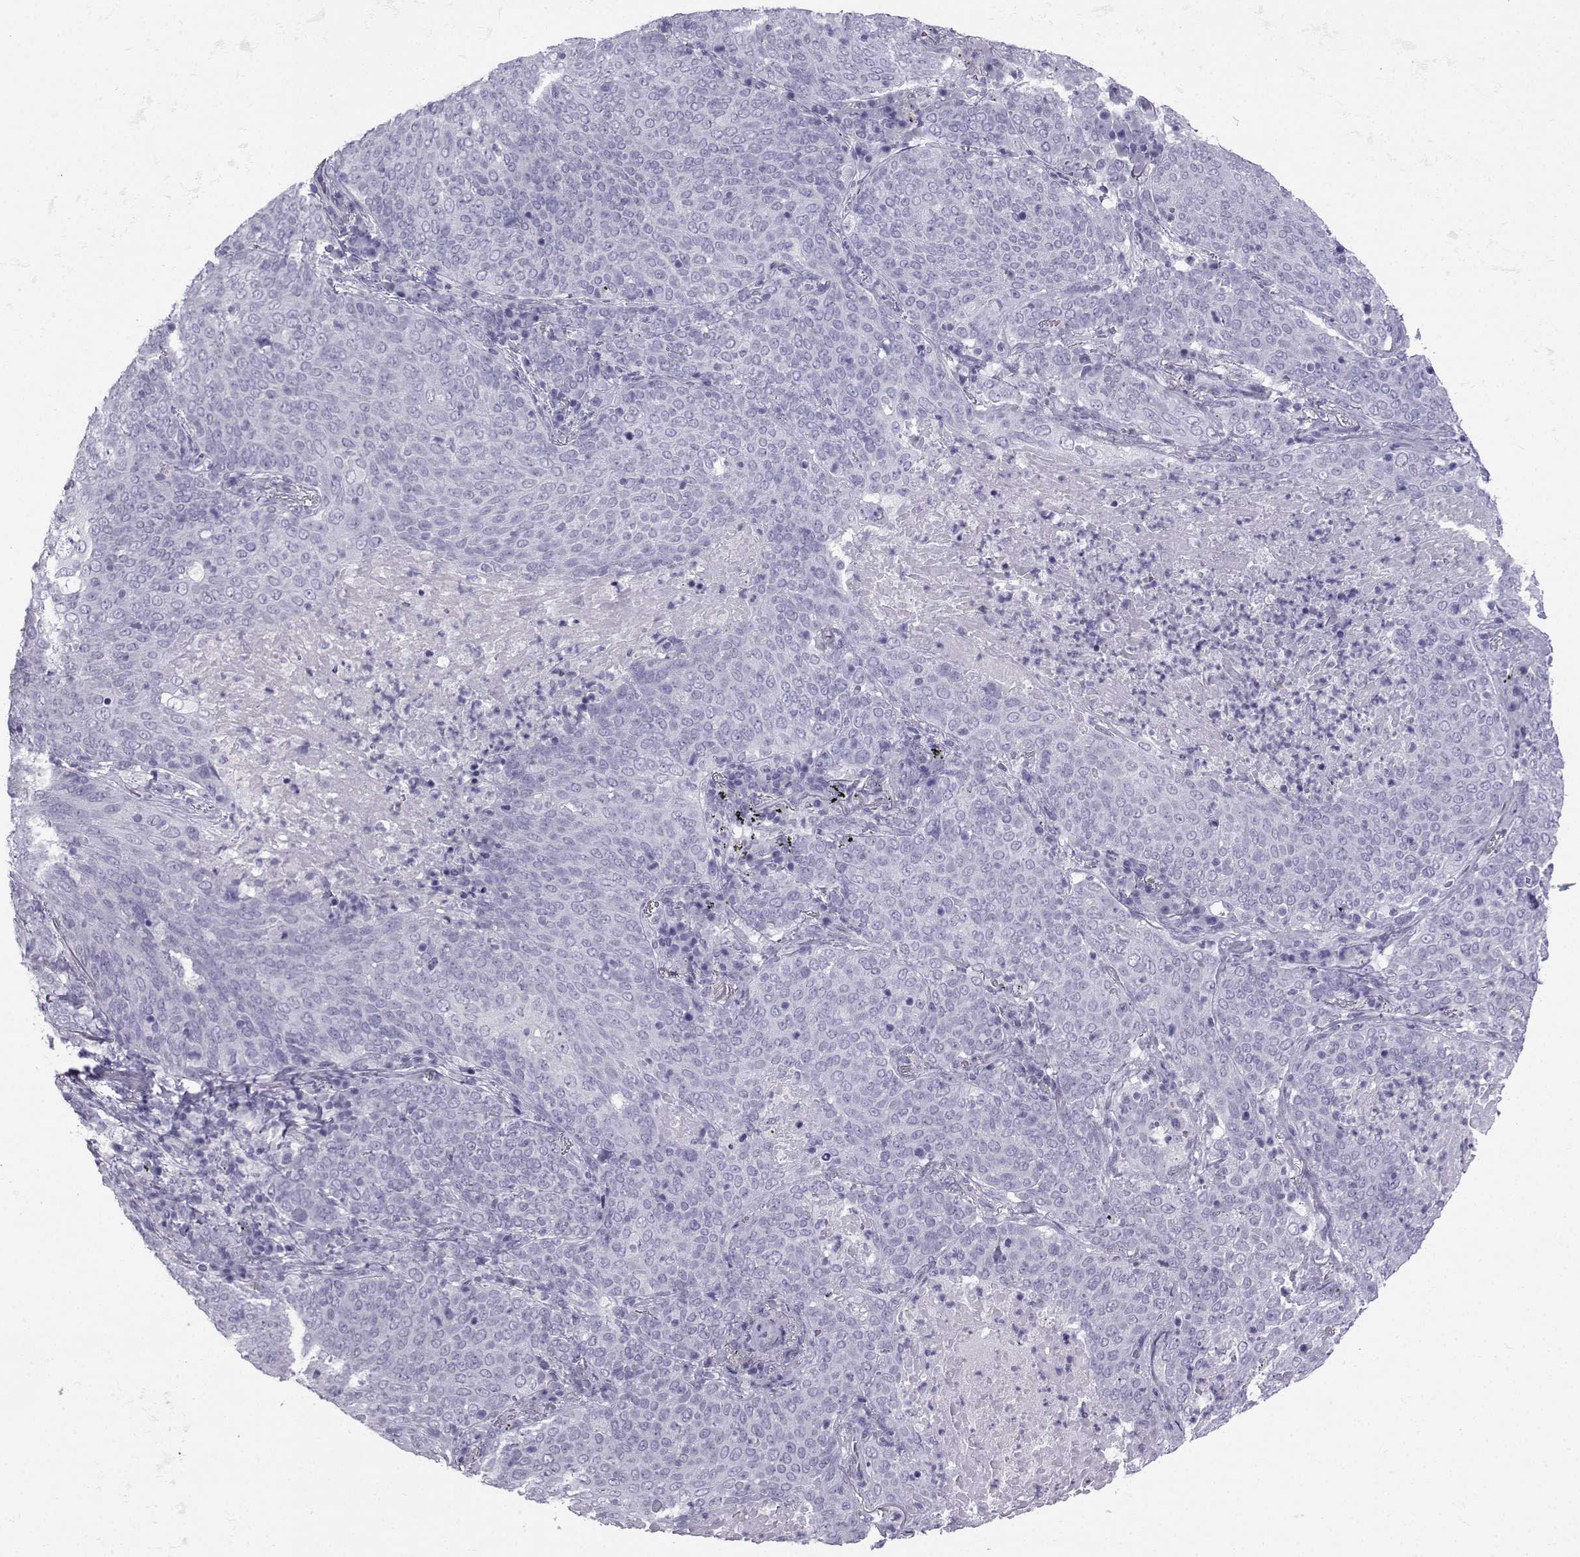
{"staining": {"intensity": "negative", "quantity": "none", "location": "none"}, "tissue": "lung cancer", "cell_type": "Tumor cells", "image_type": "cancer", "snomed": [{"axis": "morphology", "description": "Squamous cell carcinoma, NOS"}, {"axis": "topography", "description": "Lung"}], "caption": "IHC histopathology image of neoplastic tissue: human lung cancer (squamous cell carcinoma) stained with DAB exhibits no significant protein staining in tumor cells.", "gene": "NEFL", "patient": {"sex": "male", "age": 82}}